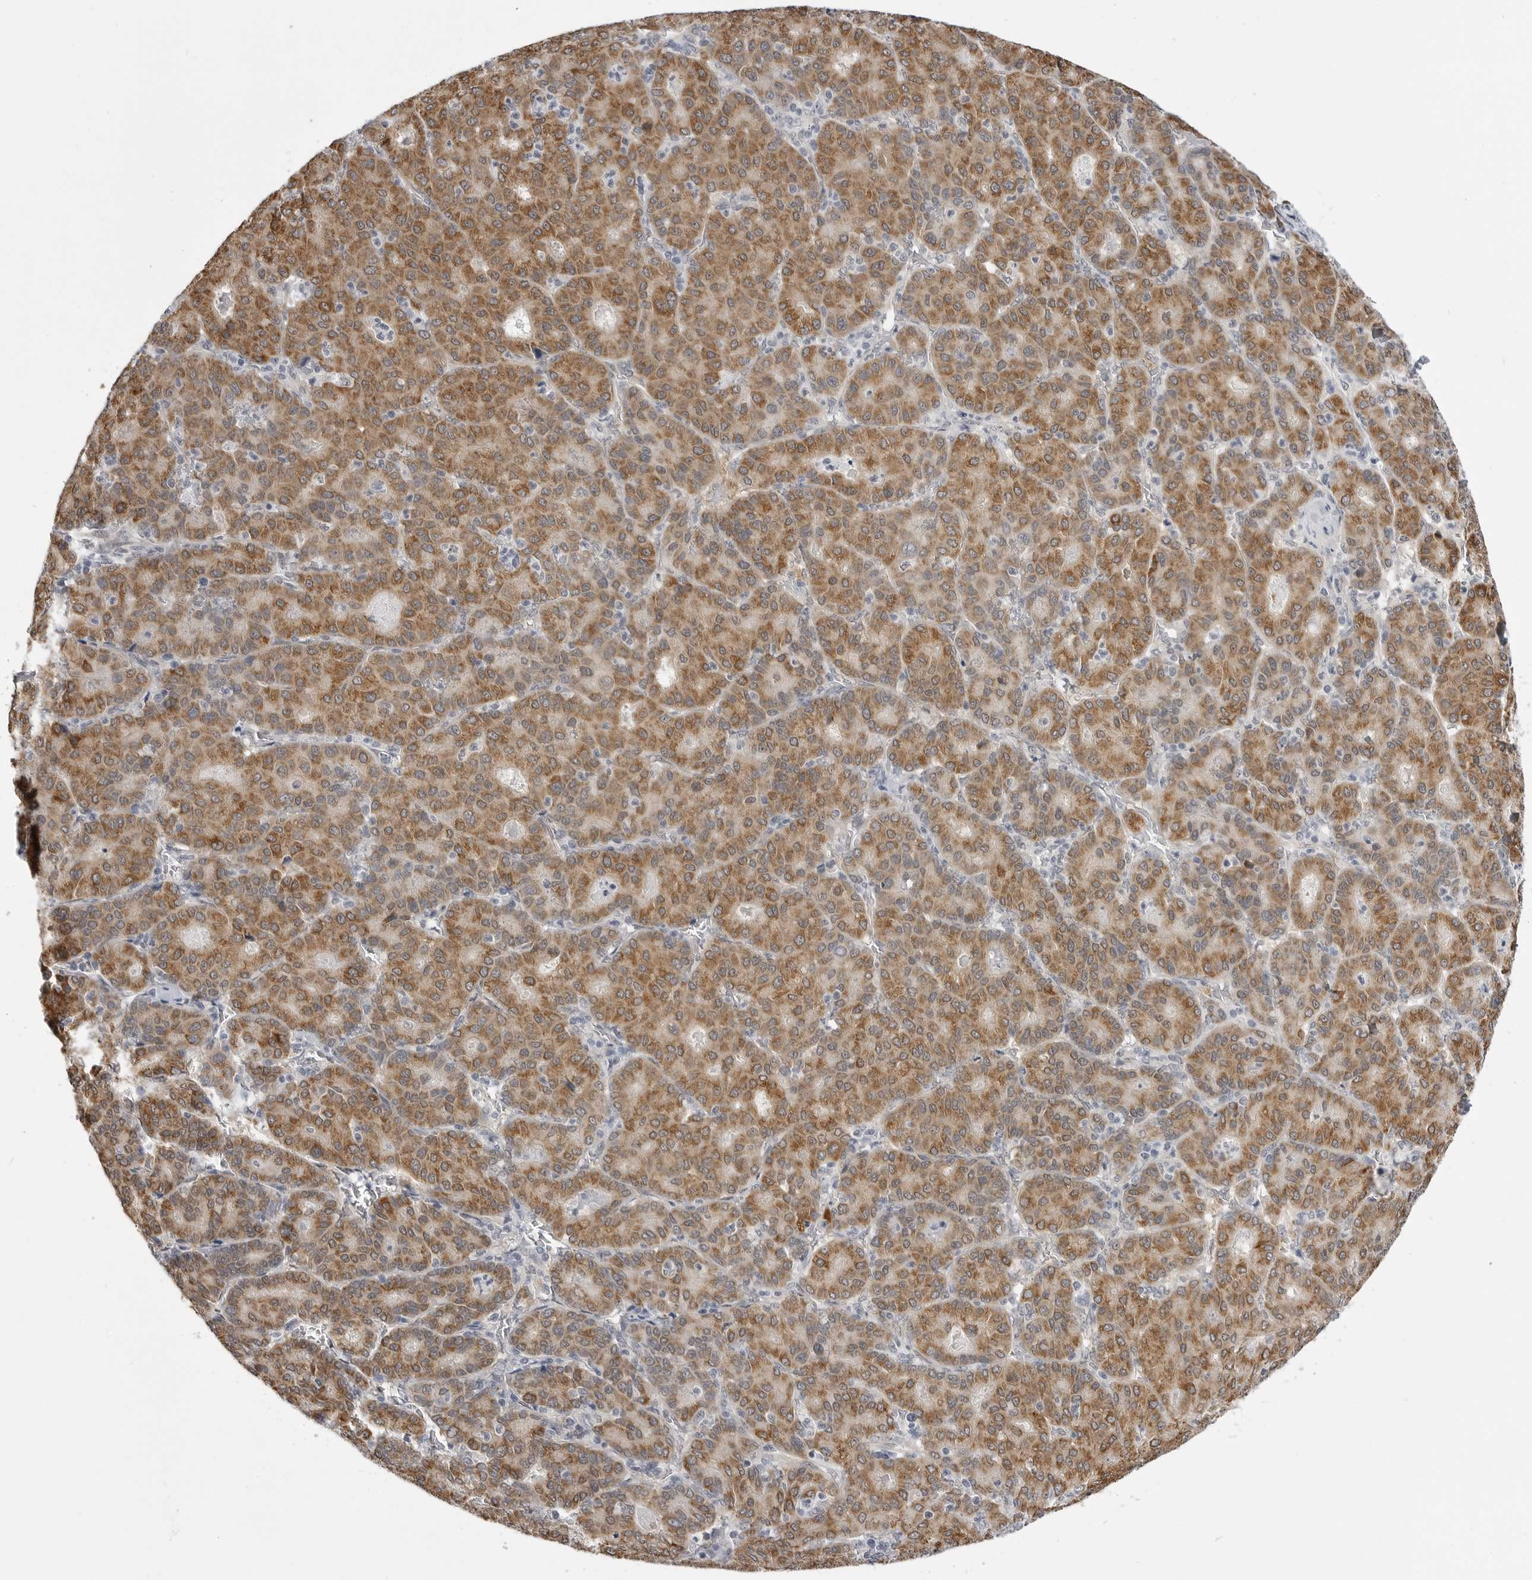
{"staining": {"intensity": "moderate", "quantity": ">75%", "location": "cytoplasmic/membranous"}, "tissue": "liver cancer", "cell_type": "Tumor cells", "image_type": "cancer", "snomed": [{"axis": "morphology", "description": "Carcinoma, Hepatocellular, NOS"}, {"axis": "topography", "description": "Liver"}], "caption": "Protein staining shows moderate cytoplasmic/membranous positivity in approximately >75% of tumor cells in hepatocellular carcinoma (liver).", "gene": "FH", "patient": {"sex": "male", "age": 65}}